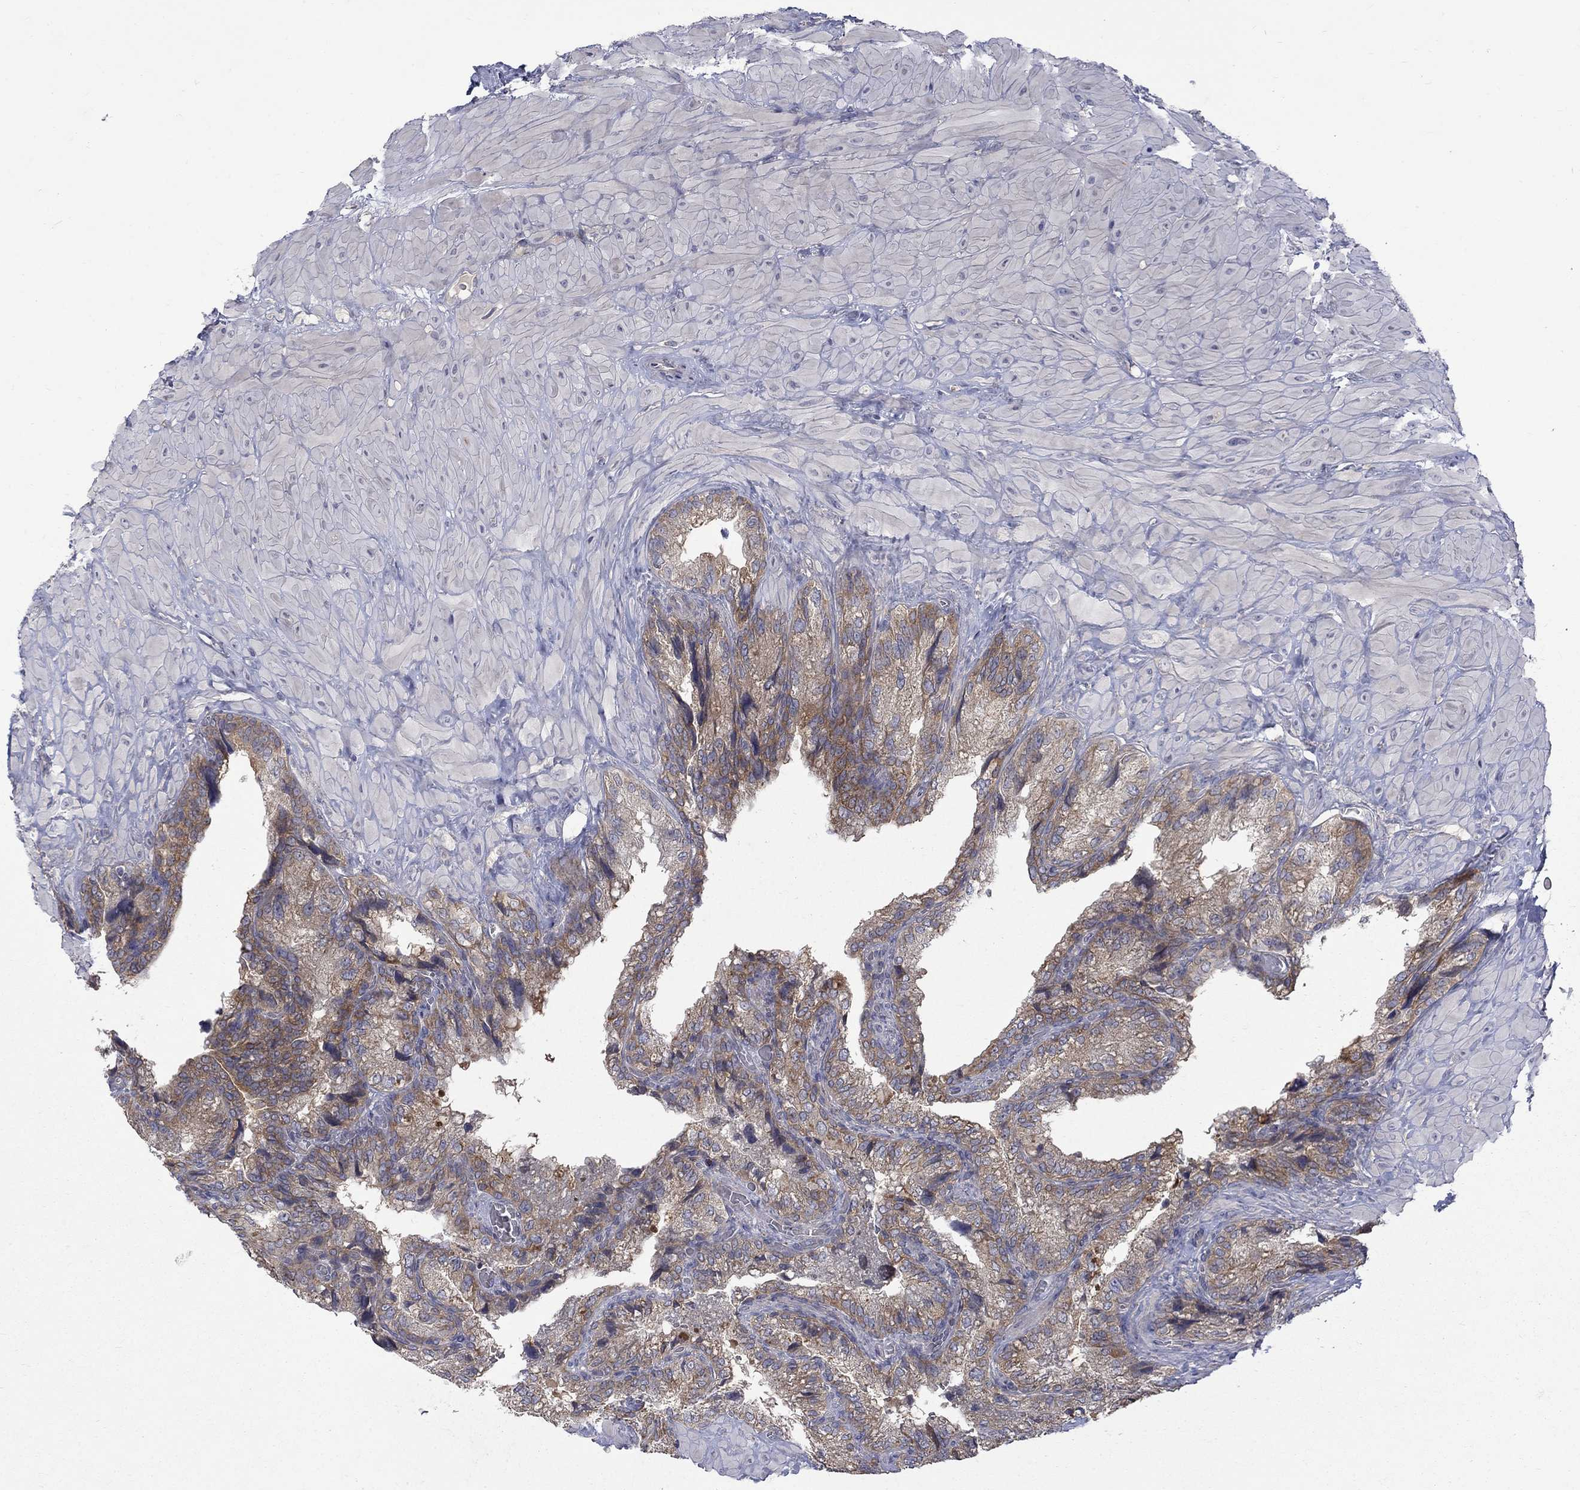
{"staining": {"intensity": "moderate", "quantity": "<25%", "location": "cytoplasmic/membranous"}, "tissue": "prostate cancer", "cell_type": "Tumor cells", "image_type": "cancer", "snomed": [{"axis": "morphology", "description": "Adenocarcinoma, NOS"}, {"axis": "topography", "description": "Prostate and seminal vesicle, NOS"}], "caption": "A low amount of moderate cytoplasmic/membranous staining is seen in approximately <25% of tumor cells in prostate cancer tissue.", "gene": "SH2B1", "patient": {"sex": "male", "age": 62}}